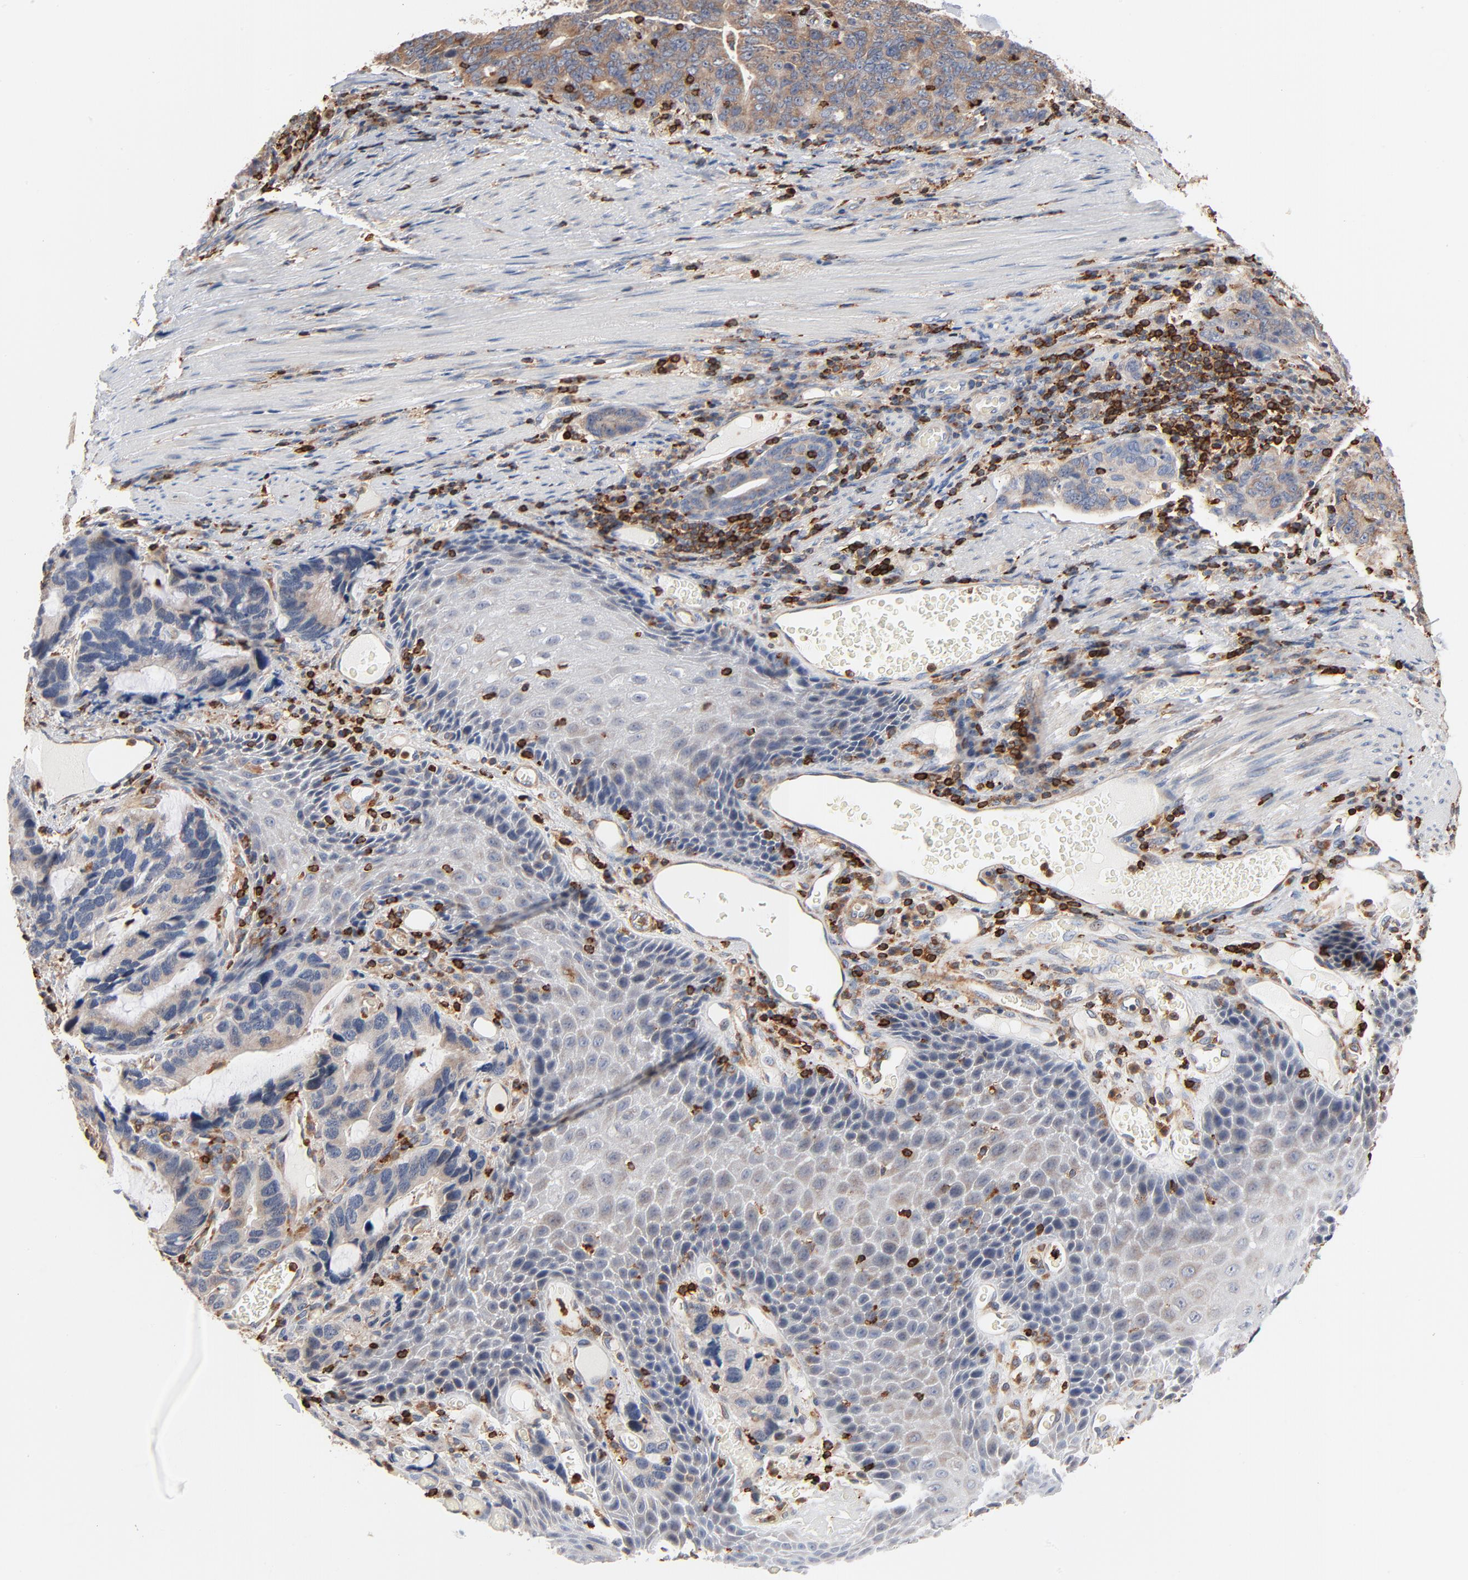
{"staining": {"intensity": "weak", "quantity": ">75%", "location": "cytoplasmic/membranous"}, "tissue": "stomach cancer", "cell_type": "Tumor cells", "image_type": "cancer", "snomed": [{"axis": "morphology", "description": "Adenocarcinoma, NOS"}, {"axis": "topography", "description": "Esophagus"}, {"axis": "topography", "description": "Stomach"}], "caption": "Stomach cancer was stained to show a protein in brown. There is low levels of weak cytoplasmic/membranous staining in about >75% of tumor cells.", "gene": "SH3KBP1", "patient": {"sex": "male", "age": 74}}